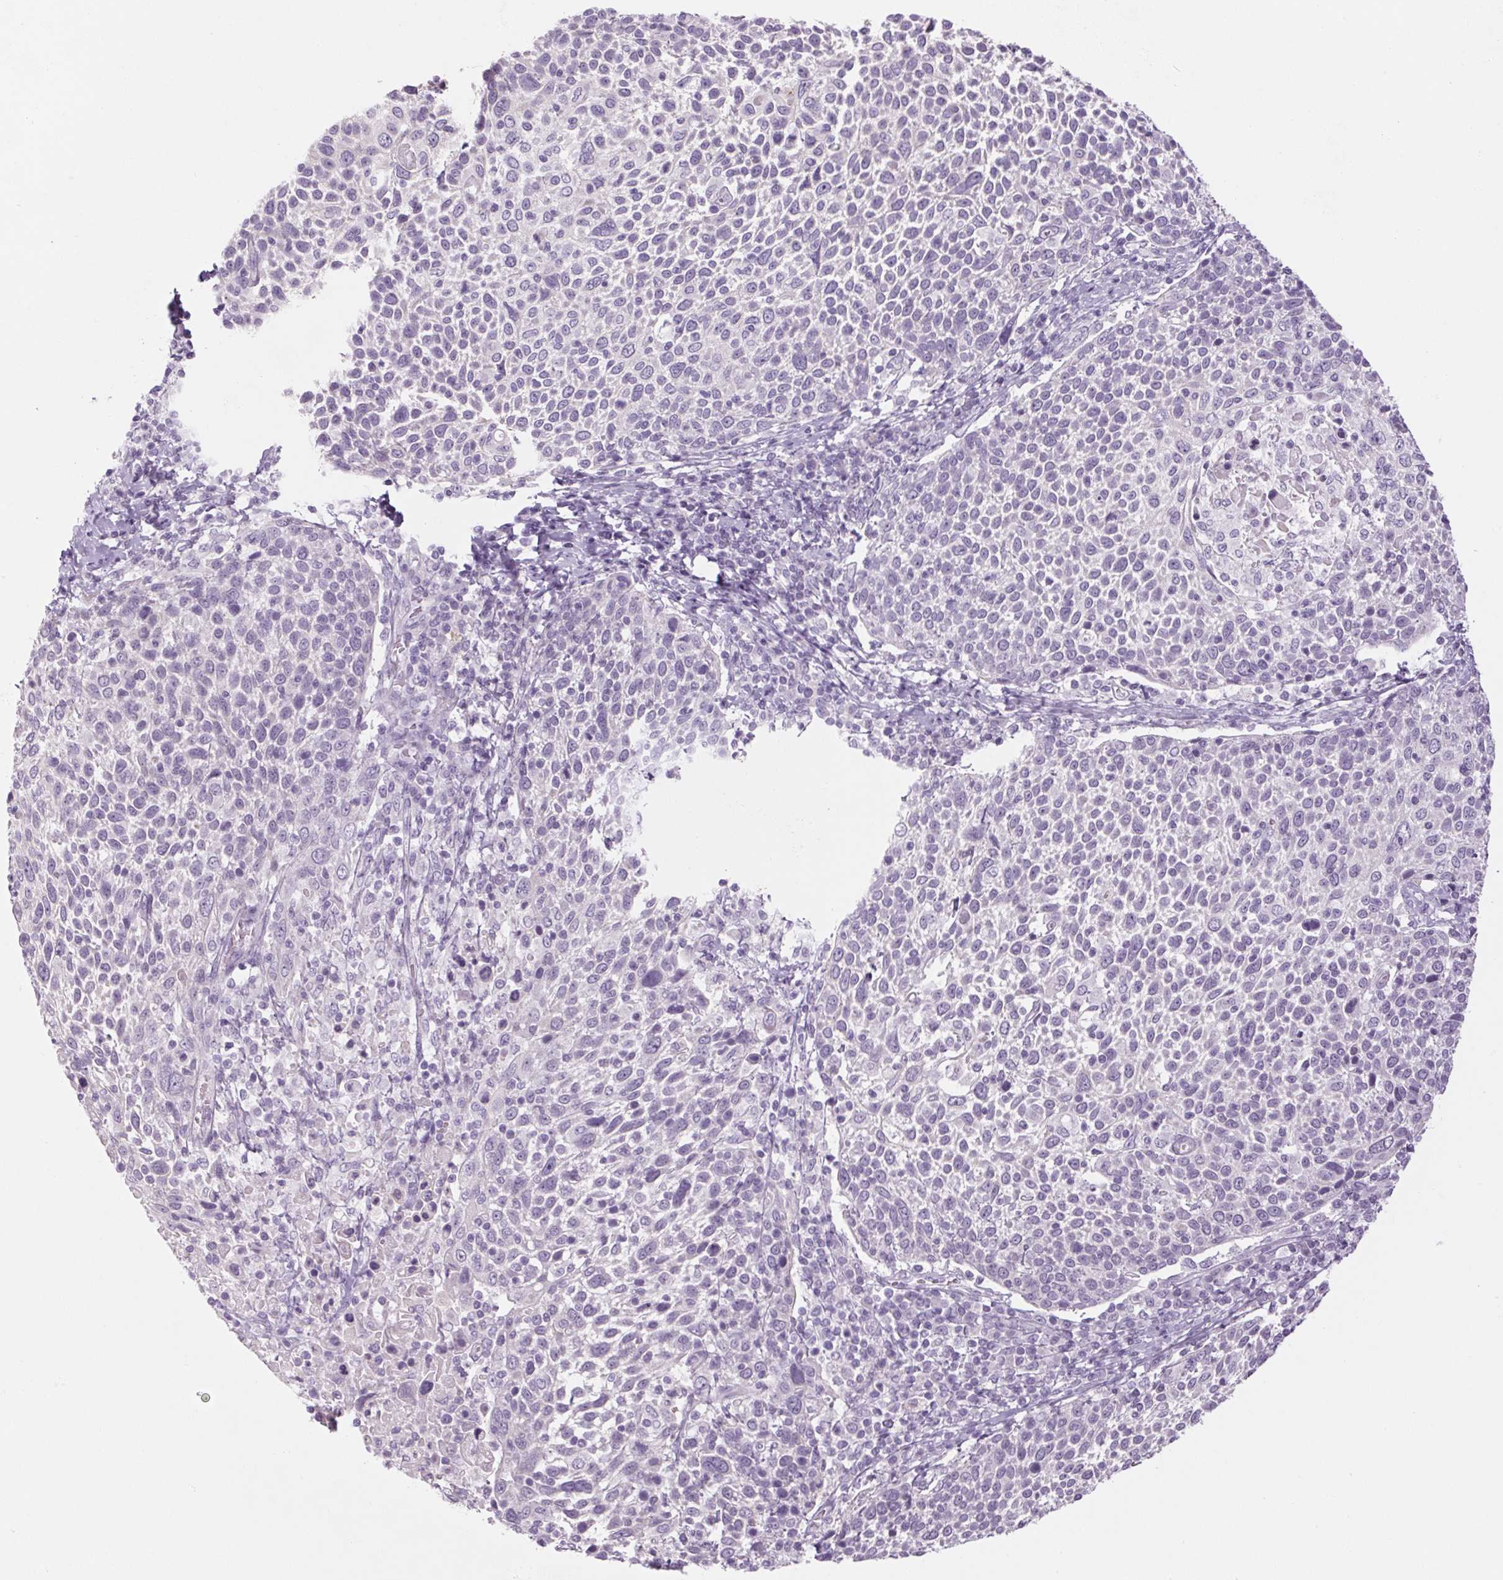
{"staining": {"intensity": "negative", "quantity": "none", "location": "none"}, "tissue": "cervical cancer", "cell_type": "Tumor cells", "image_type": "cancer", "snomed": [{"axis": "morphology", "description": "Squamous cell carcinoma, NOS"}, {"axis": "topography", "description": "Cervix"}], "caption": "Immunohistochemistry of human cervical cancer (squamous cell carcinoma) exhibits no expression in tumor cells. Brightfield microscopy of immunohistochemistry (IHC) stained with DAB (3,3'-diaminobenzidine) (brown) and hematoxylin (blue), captured at high magnification.", "gene": "RPTN", "patient": {"sex": "female", "age": 61}}